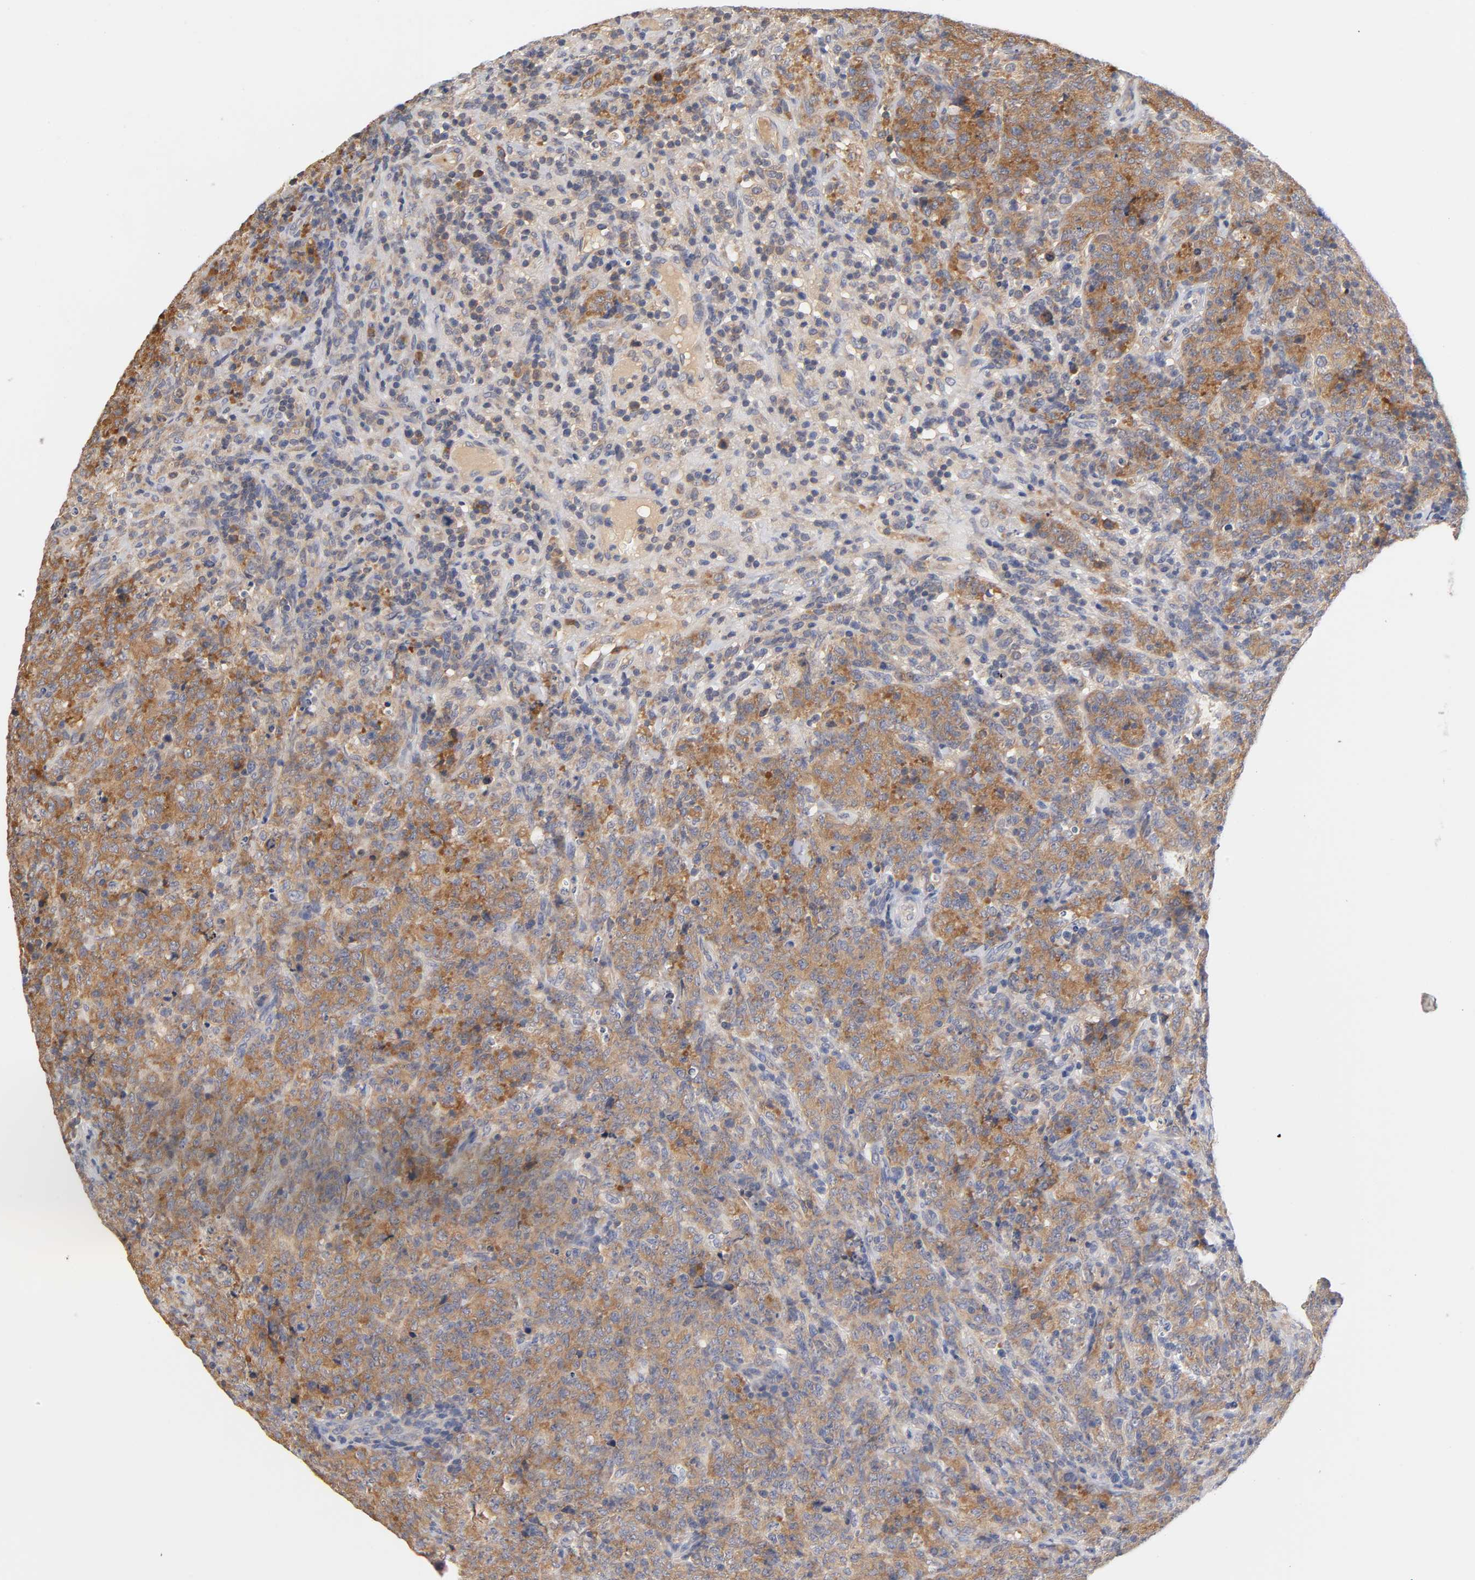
{"staining": {"intensity": "moderate", "quantity": ">75%", "location": "cytoplasmic/membranous"}, "tissue": "lymphoma", "cell_type": "Tumor cells", "image_type": "cancer", "snomed": [{"axis": "morphology", "description": "Malignant lymphoma, non-Hodgkin's type, High grade"}, {"axis": "topography", "description": "Tonsil"}], "caption": "A histopathology image showing moderate cytoplasmic/membranous positivity in about >75% of tumor cells in malignant lymphoma, non-Hodgkin's type (high-grade), as visualized by brown immunohistochemical staining.", "gene": "RPS29", "patient": {"sex": "female", "age": 36}}